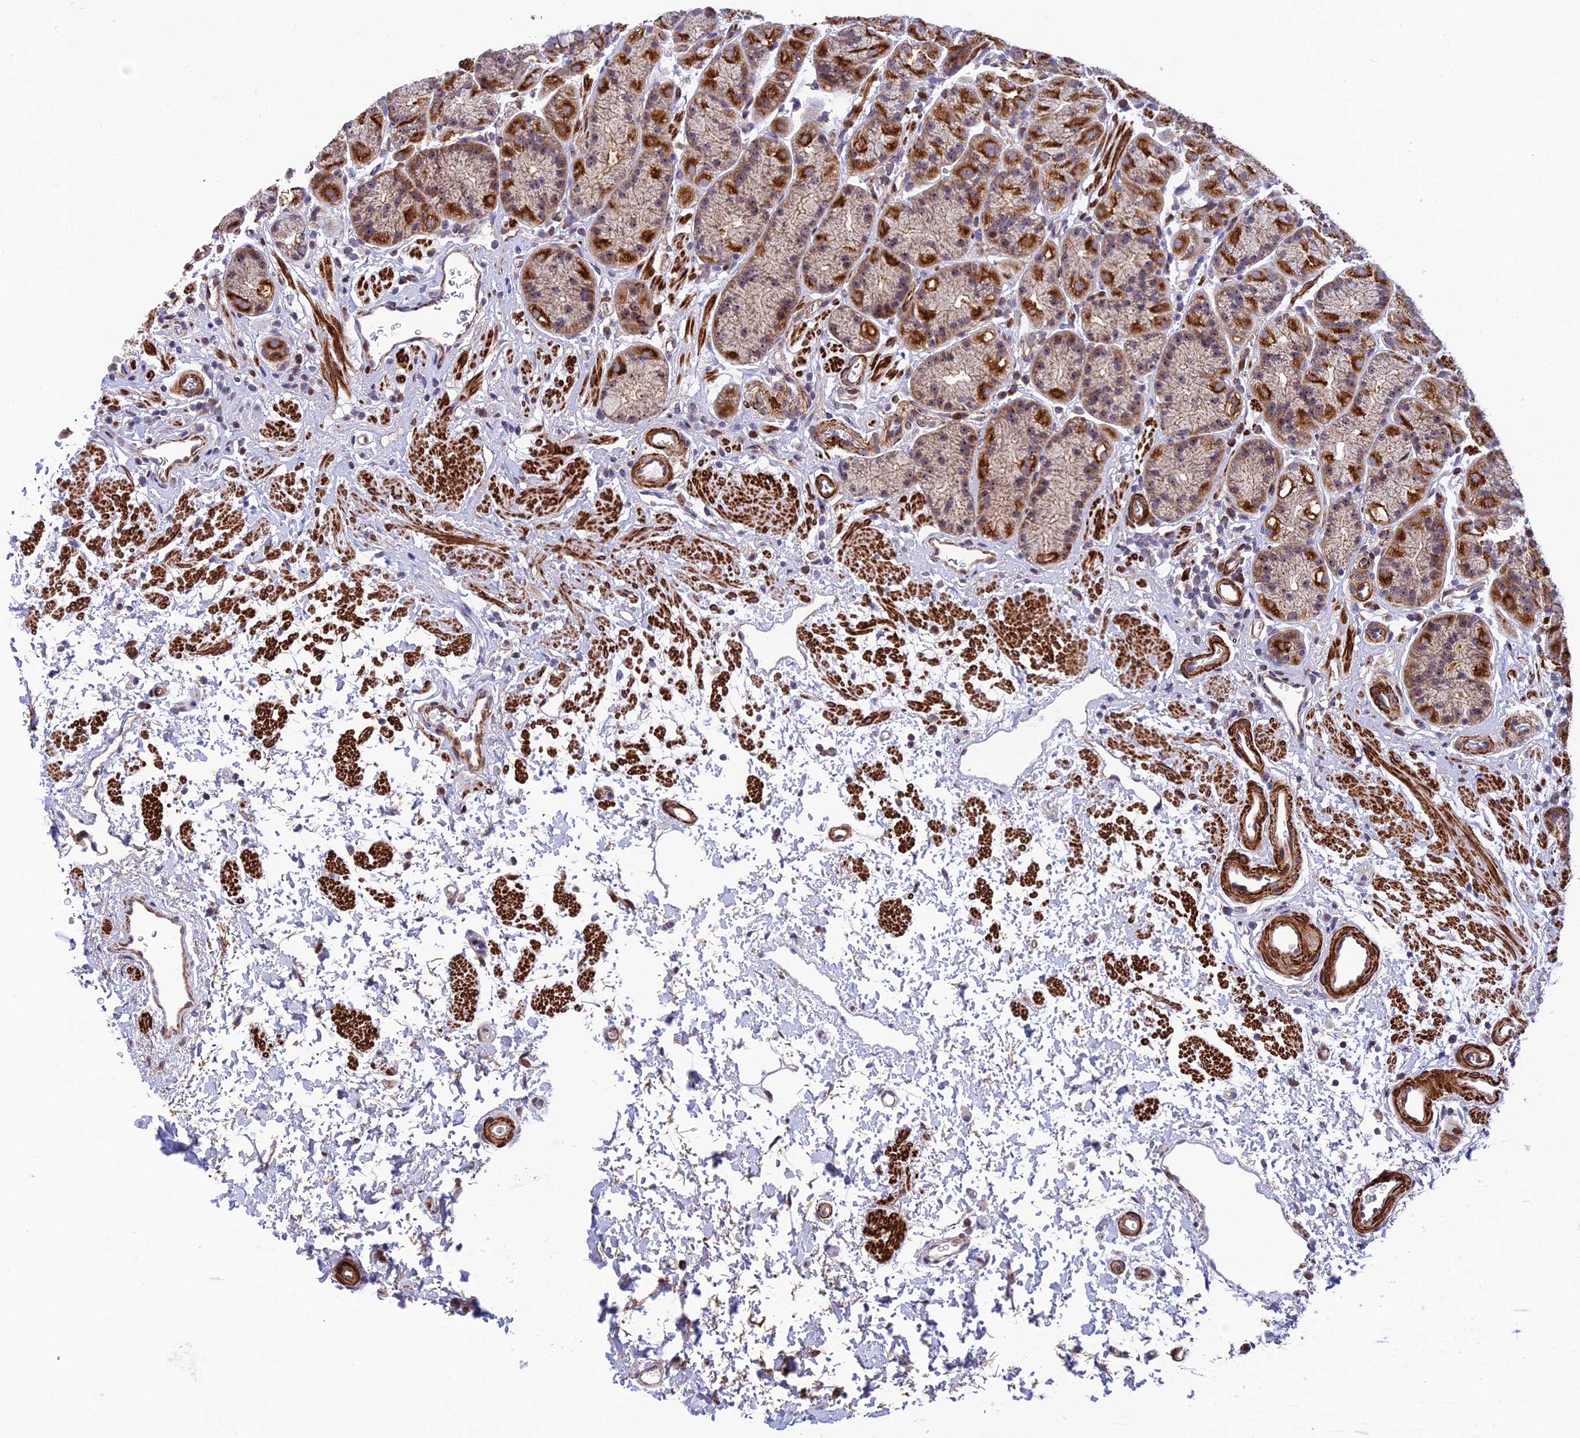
{"staining": {"intensity": "strong", "quantity": "25%-75%", "location": "cytoplasmic/membranous,nuclear"}, "tissue": "stomach", "cell_type": "Glandular cells", "image_type": "normal", "snomed": [{"axis": "morphology", "description": "Normal tissue, NOS"}, {"axis": "topography", "description": "Stomach"}], "caption": "Immunohistochemical staining of normal human stomach demonstrates high levels of strong cytoplasmic/membranous,nuclear expression in about 25%-75% of glandular cells. (Stains: DAB (3,3'-diaminobenzidine) in brown, nuclei in blue, Microscopy: brightfield microscopy at high magnification).", "gene": "KBTBD7", "patient": {"sex": "male", "age": 63}}